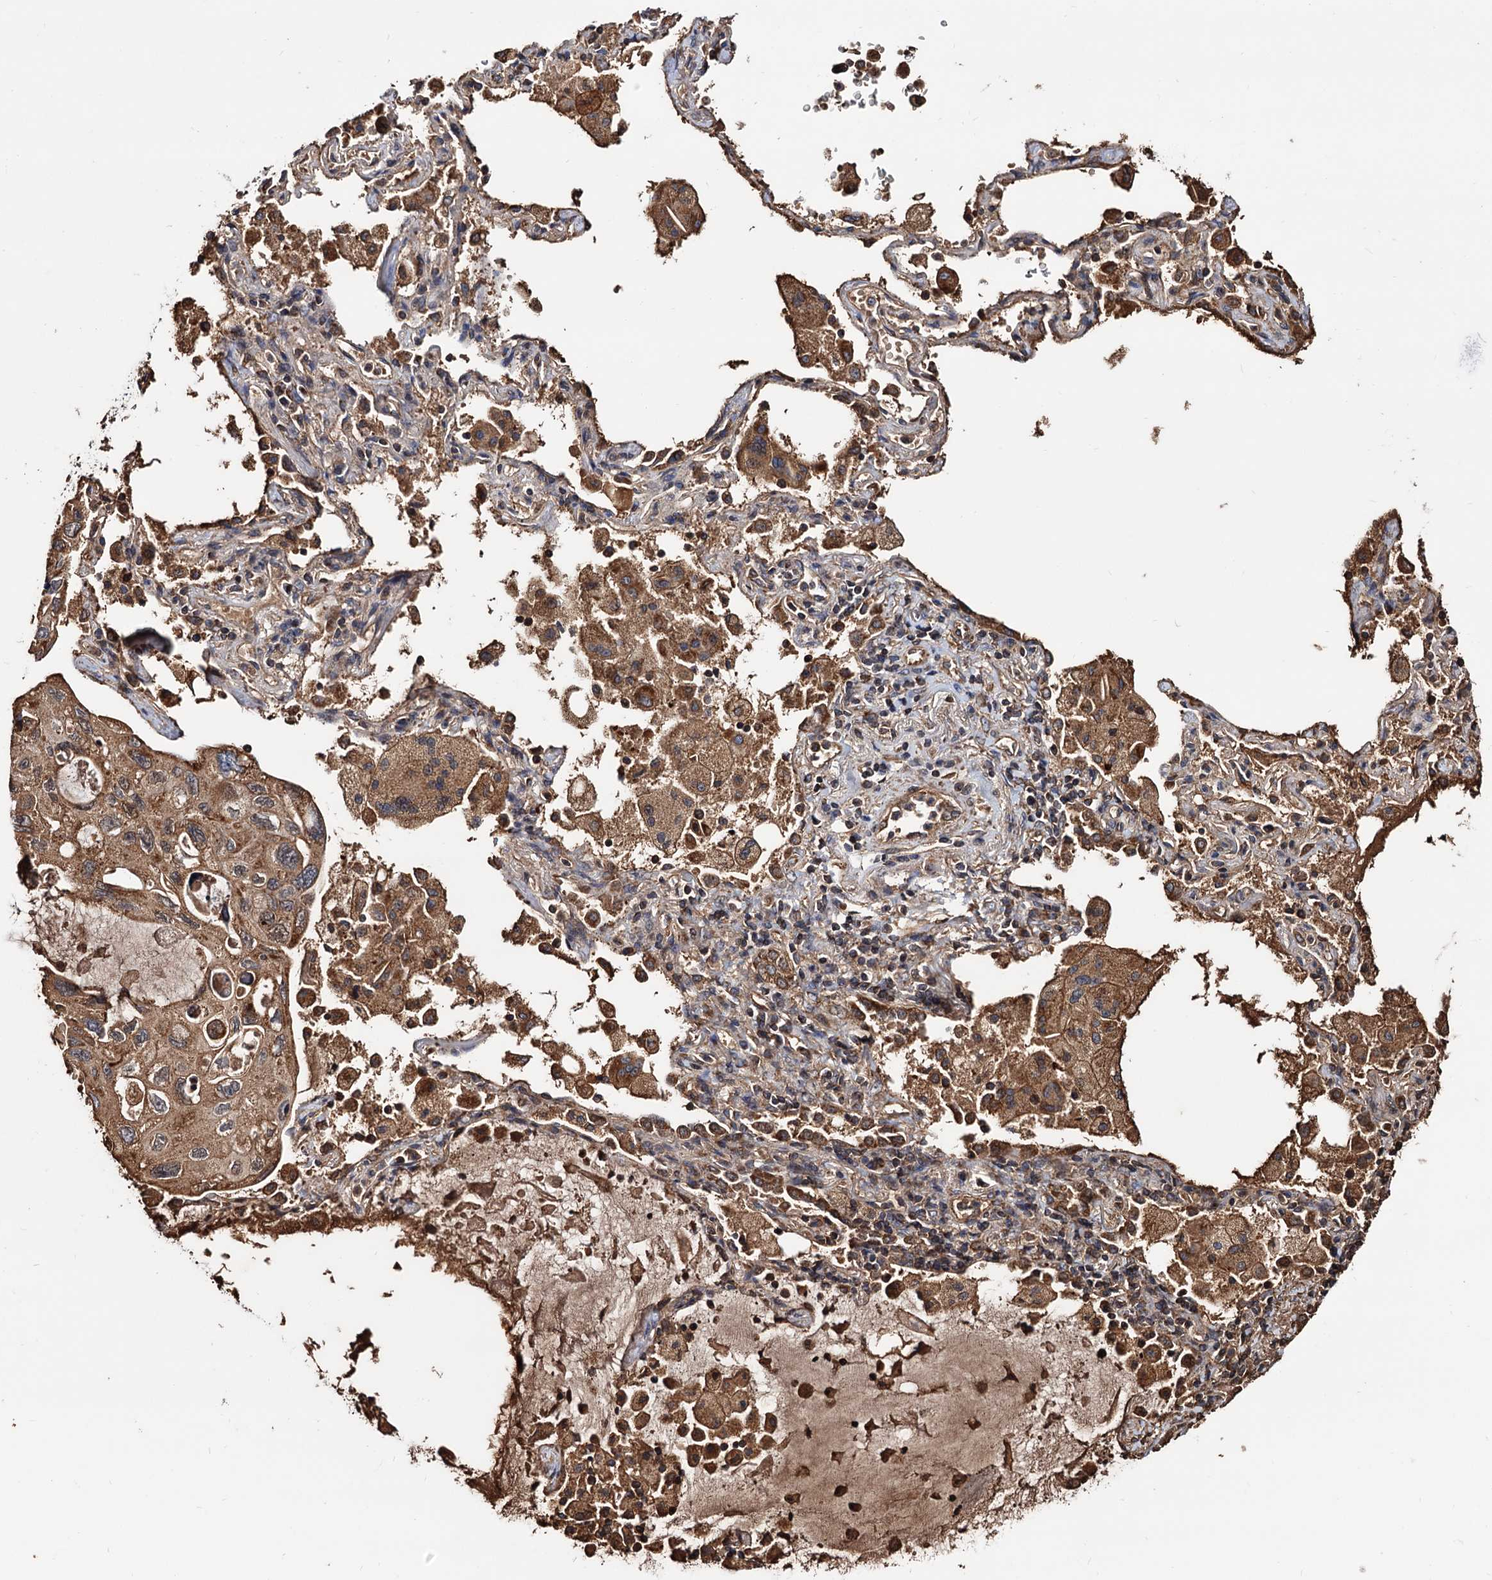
{"staining": {"intensity": "moderate", "quantity": ">75%", "location": "cytoplasmic/membranous"}, "tissue": "lung cancer", "cell_type": "Tumor cells", "image_type": "cancer", "snomed": [{"axis": "morphology", "description": "Squamous cell carcinoma, NOS"}, {"axis": "topography", "description": "Lung"}], "caption": "Squamous cell carcinoma (lung) stained with a protein marker reveals moderate staining in tumor cells.", "gene": "MRPL42", "patient": {"sex": "female", "age": 73}}